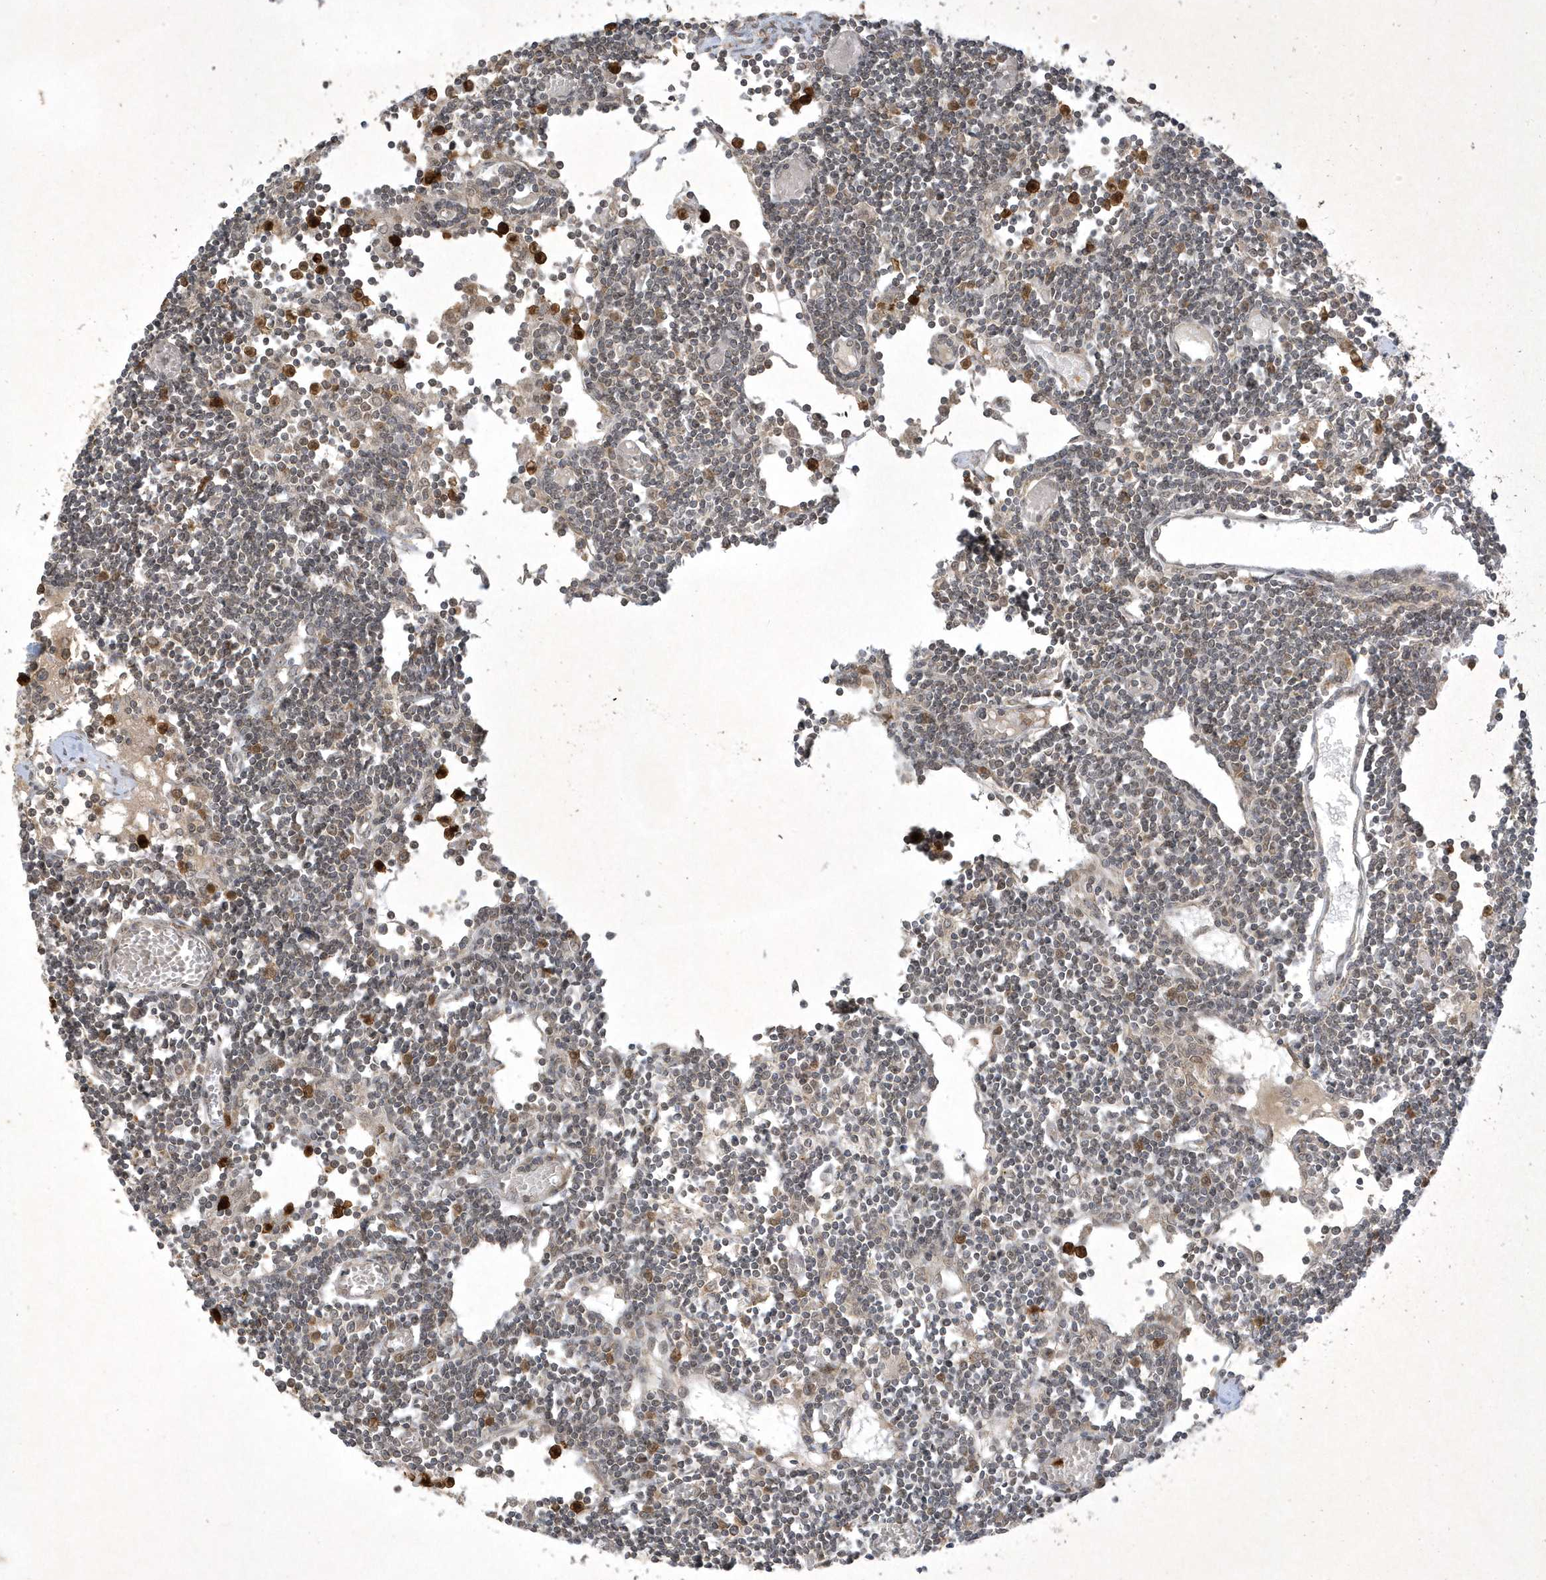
{"staining": {"intensity": "weak", "quantity": "25%-75%", "location": "nuclear"}, "tissue": "lymph node", "cell_type": "Germinal center cells", "image_type": "normal", "snomed": [{"axis": "morphology", "description": "Normal tissue, NOS"}, {"axis": "topography", "description": "Lymph node"}], "caption": "Immunohistochemical staining of benign lymph node reveals weak nuclear protein expression in about 25%-75% of germinal center cells. The staining was performed using DAB (3,3'-diaminobenzidine) to visualize the protein expression in brown, while the nuclei were stained in blue with hematoxylin (Magnification: 20x).", "gene": "ZNF213", "patient": {"sex": "female", "age": 11}}